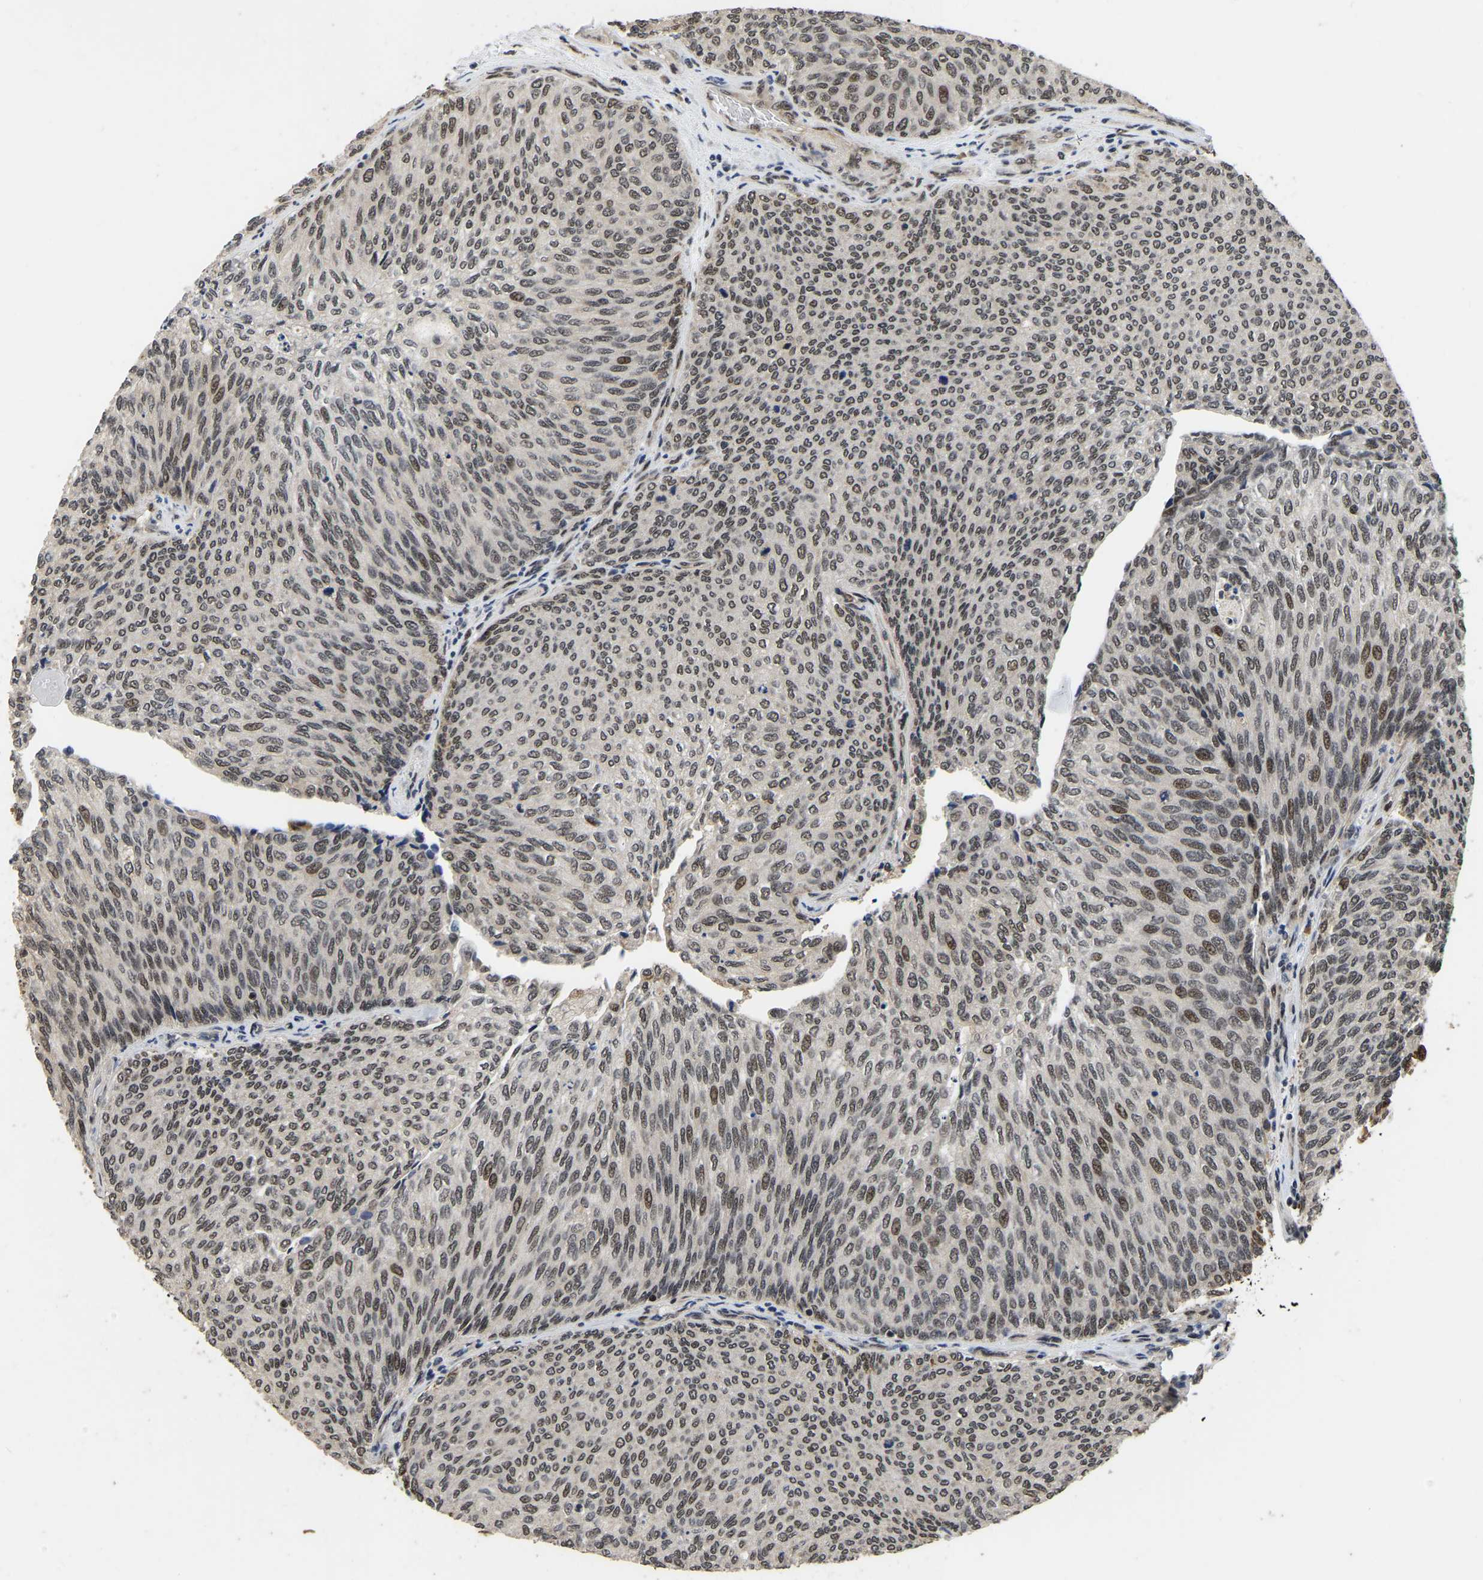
{"staining": {"intensity": "weak", "quantity": ">75%", "location": "nuclear"}, "tissue": "urothelial cancer", "cell_type": "Tumor cells", "image_type": "cancer", "snomed": [{"axis": "morphology", "description": "Urothelial carcinoma, Low grade"}, {"axis": "topography", "description": "Urinary bladder"}], "caption": "A micrograph of human low-grade urothelial carcinoma stained for a protein shows weak nuclear brown staining in tumor cells.", "gene": "CIAO1", "patient": {"sex": "female", "age": 79}}